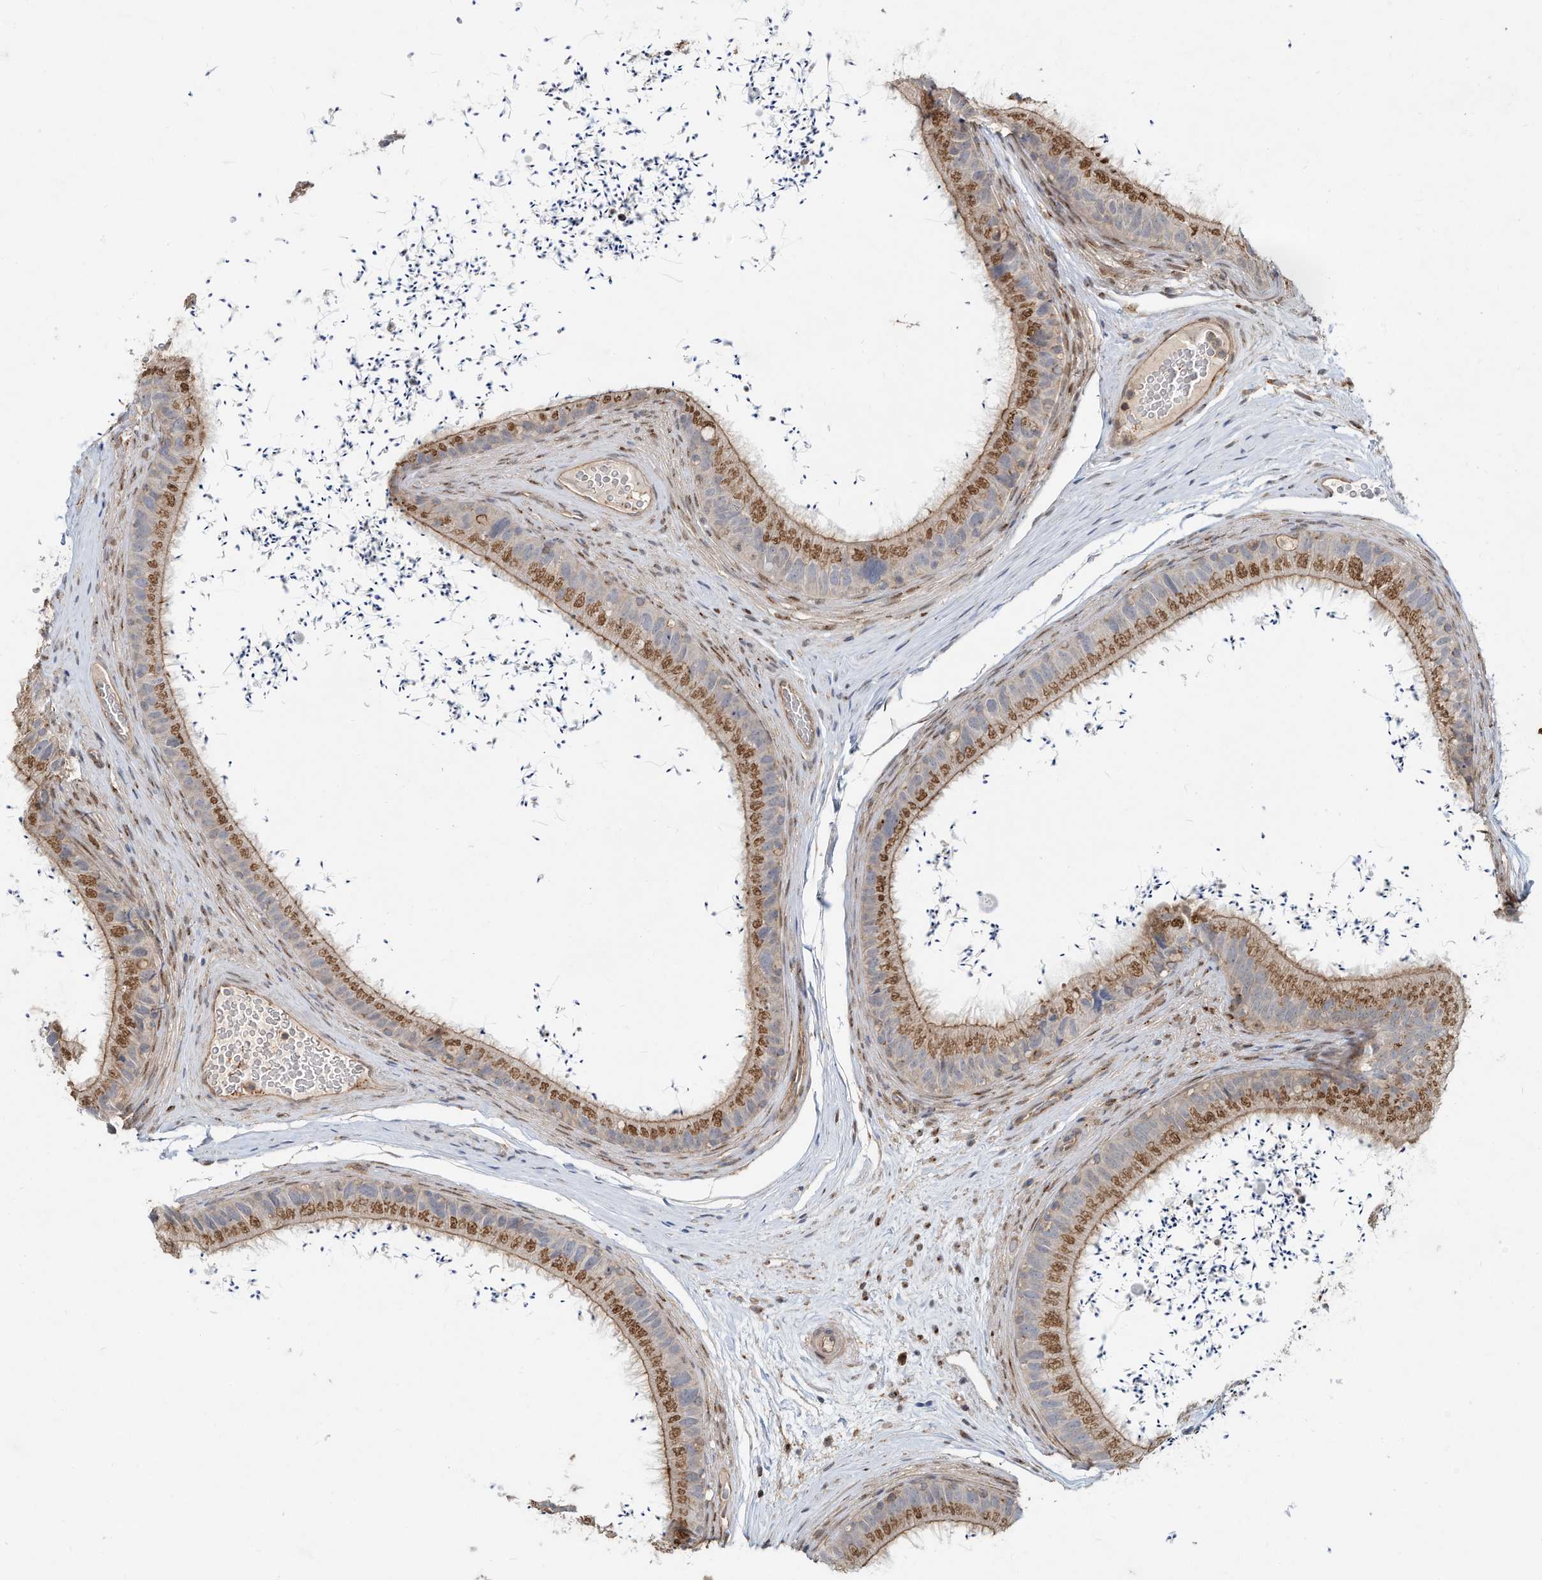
{"staining": {"intensity": "moderate", "quantity": ">75%", "location": "cytoplasmic/membranous"}, "tissue": "epididymis", "cell_type": "Glandular cells", "image_type": "normal", "snomed": [{"axis": "morphology", "description": "Normal tissue, NOS"}, {"axis": "topography", "description": "Epididymis, spermatic cord, NOS"}], "caption": "DAB immunohistochemical staining of normal epididymis demonstrates moderate cytoplasmic/membranous protein staining in approximately >75% of glandular cells. The staining was performed using DAB to visualize the protein expression in brown, while the nuclei were stained in blue with hematoxylin (Magnification: 20x).", "gene": "CUX1", "patient": {"sex": "male", "age": 50}}